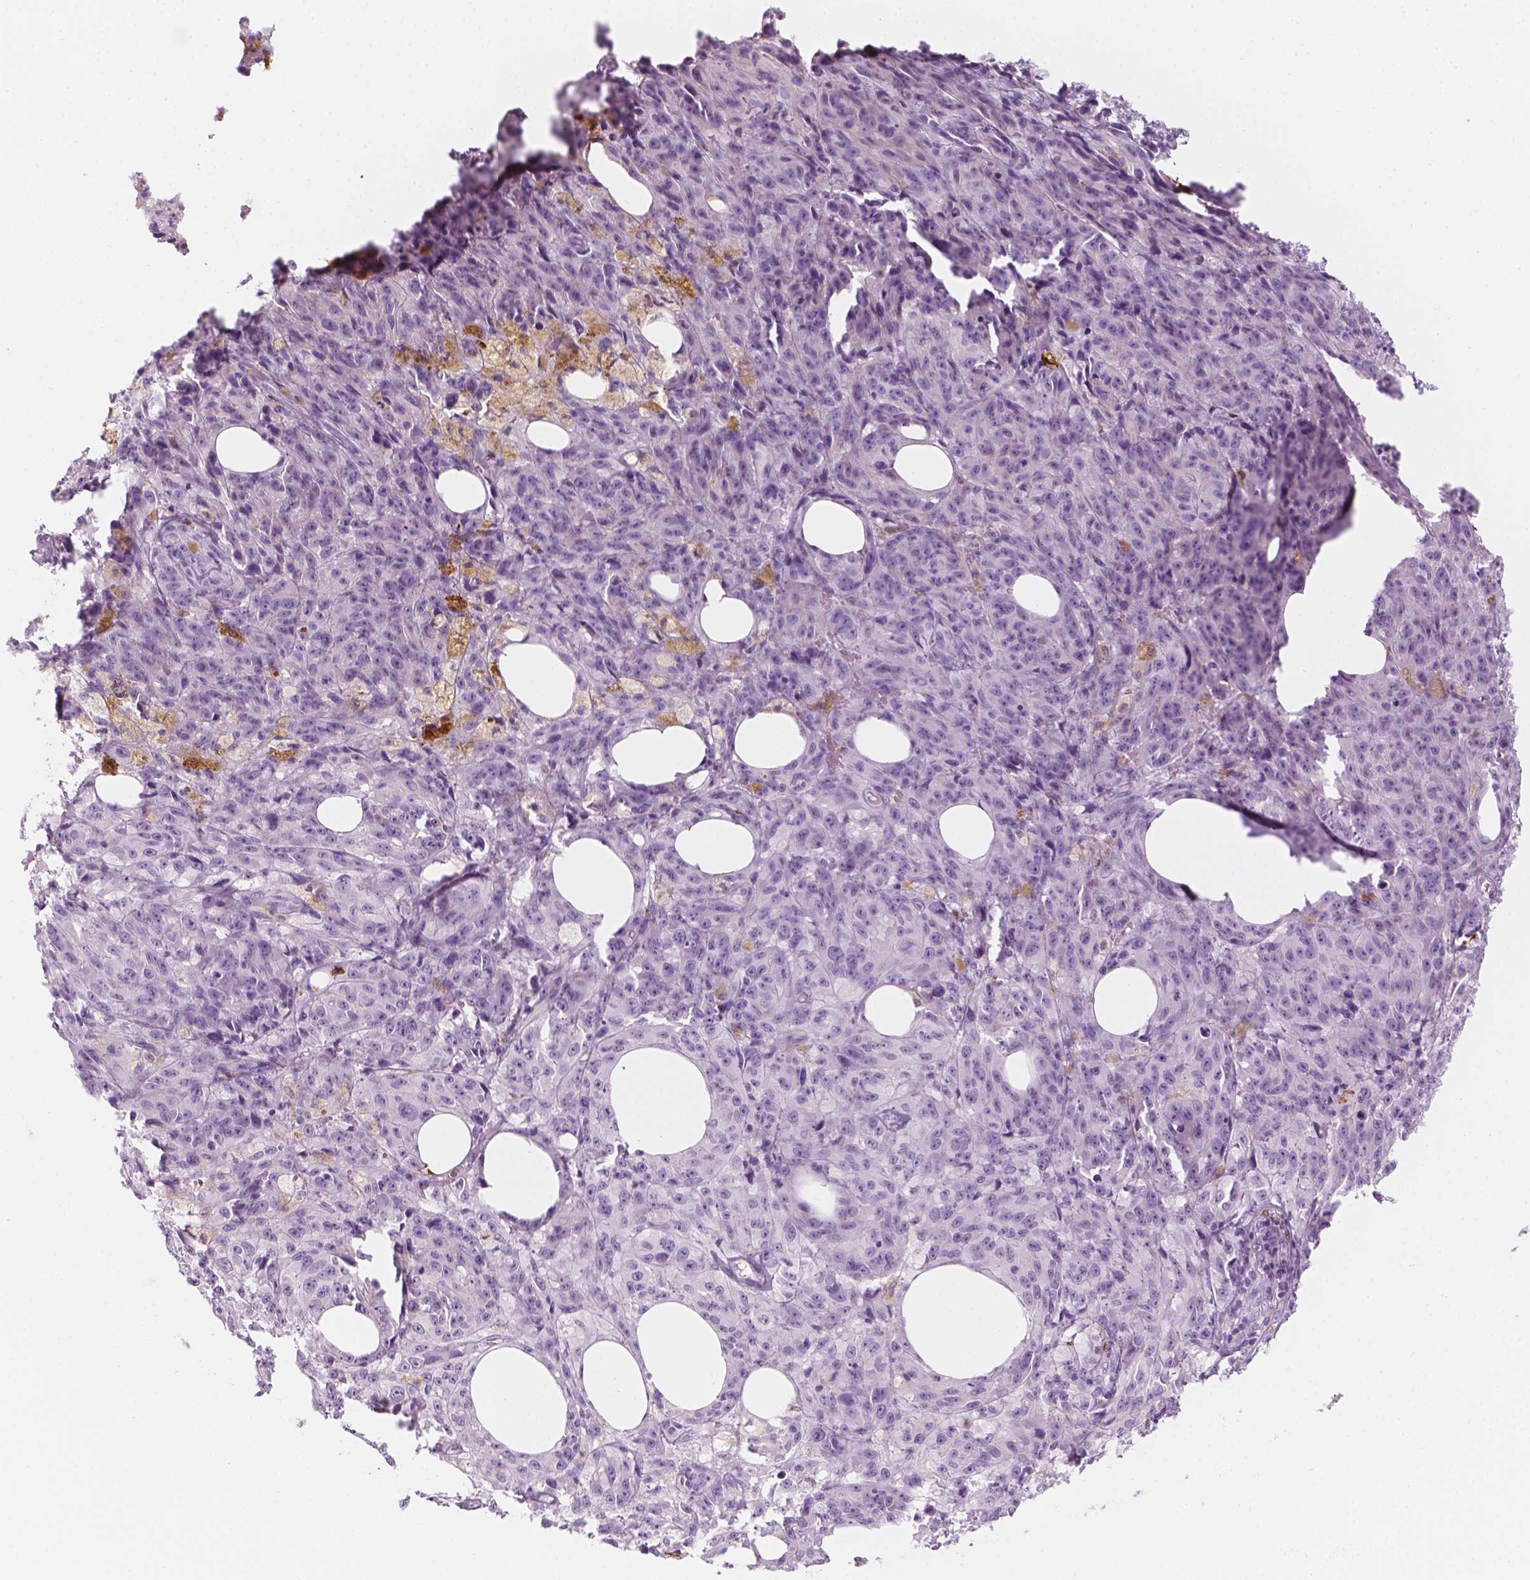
{"staining": {"intensity": "negative", "quantity": "none", "location": "none"}, "tissue": "melanoma", "cell_type": "Tumor cells", "image_type": "cancer", "snomed": [{"axis": "morphology", "description": "Malignant melanoma, NOS"}, {"axis": "topography", "description": "Skin"}], "caption": "Malignant melanoma was stained to show a protein in brown. There is no significant staining in tumor cells.", "gene": "CES1", "patient": {"sex": "female", "age": 34}}